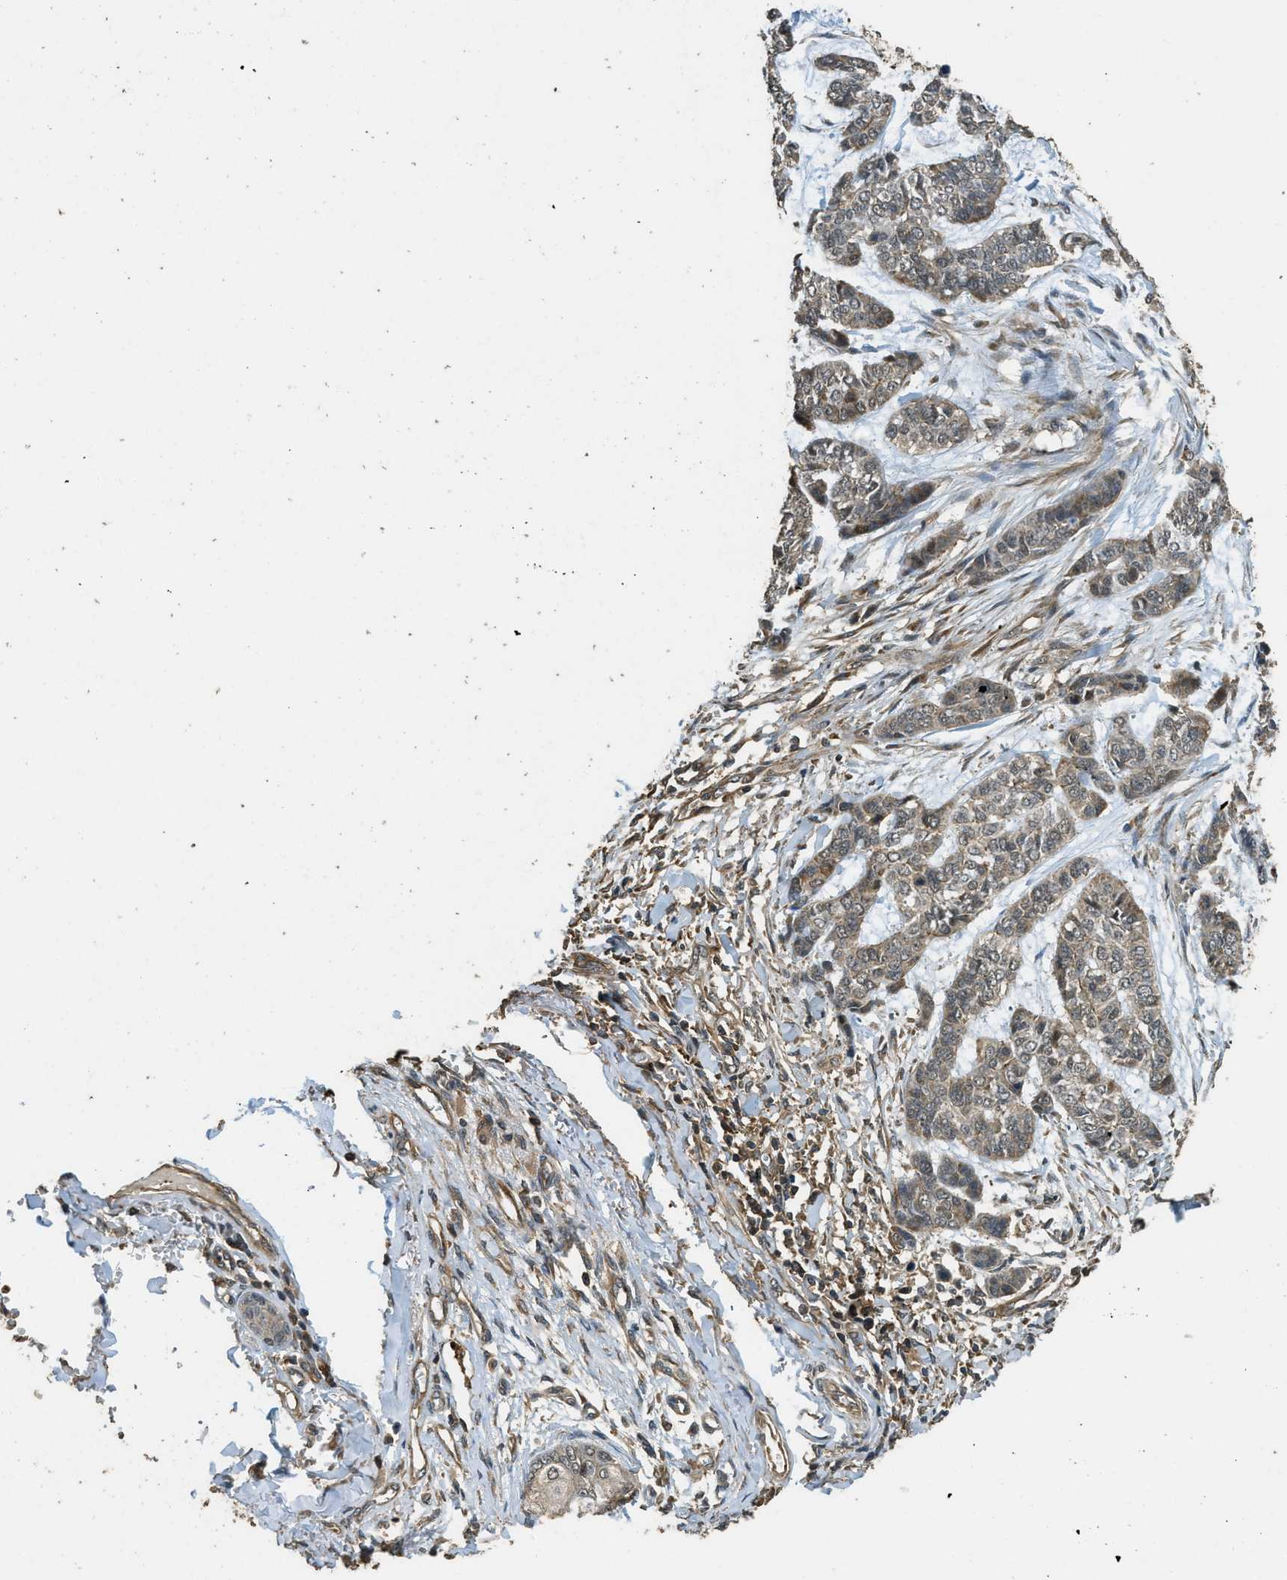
{"staining": {"intensity": "weak", "quantity": "<25%", "location": "cytoplasmic/membranous"}, "tissue": "skin cancer", "cell_type": "Tumor cells", "image_type": "cancer", "snomed": [{"axis": "morphology", "description": "Basal cell carcinoma"}, {"axis": "topography", "description": "Skin"}], "caption": "Immunohistochemistry (IHC) of skin cancer (basal cell carcinoma) reveals no staining in tumor cells.", "gene": "PPP6R3", "patient": {"sex": "female", "age": 64}}